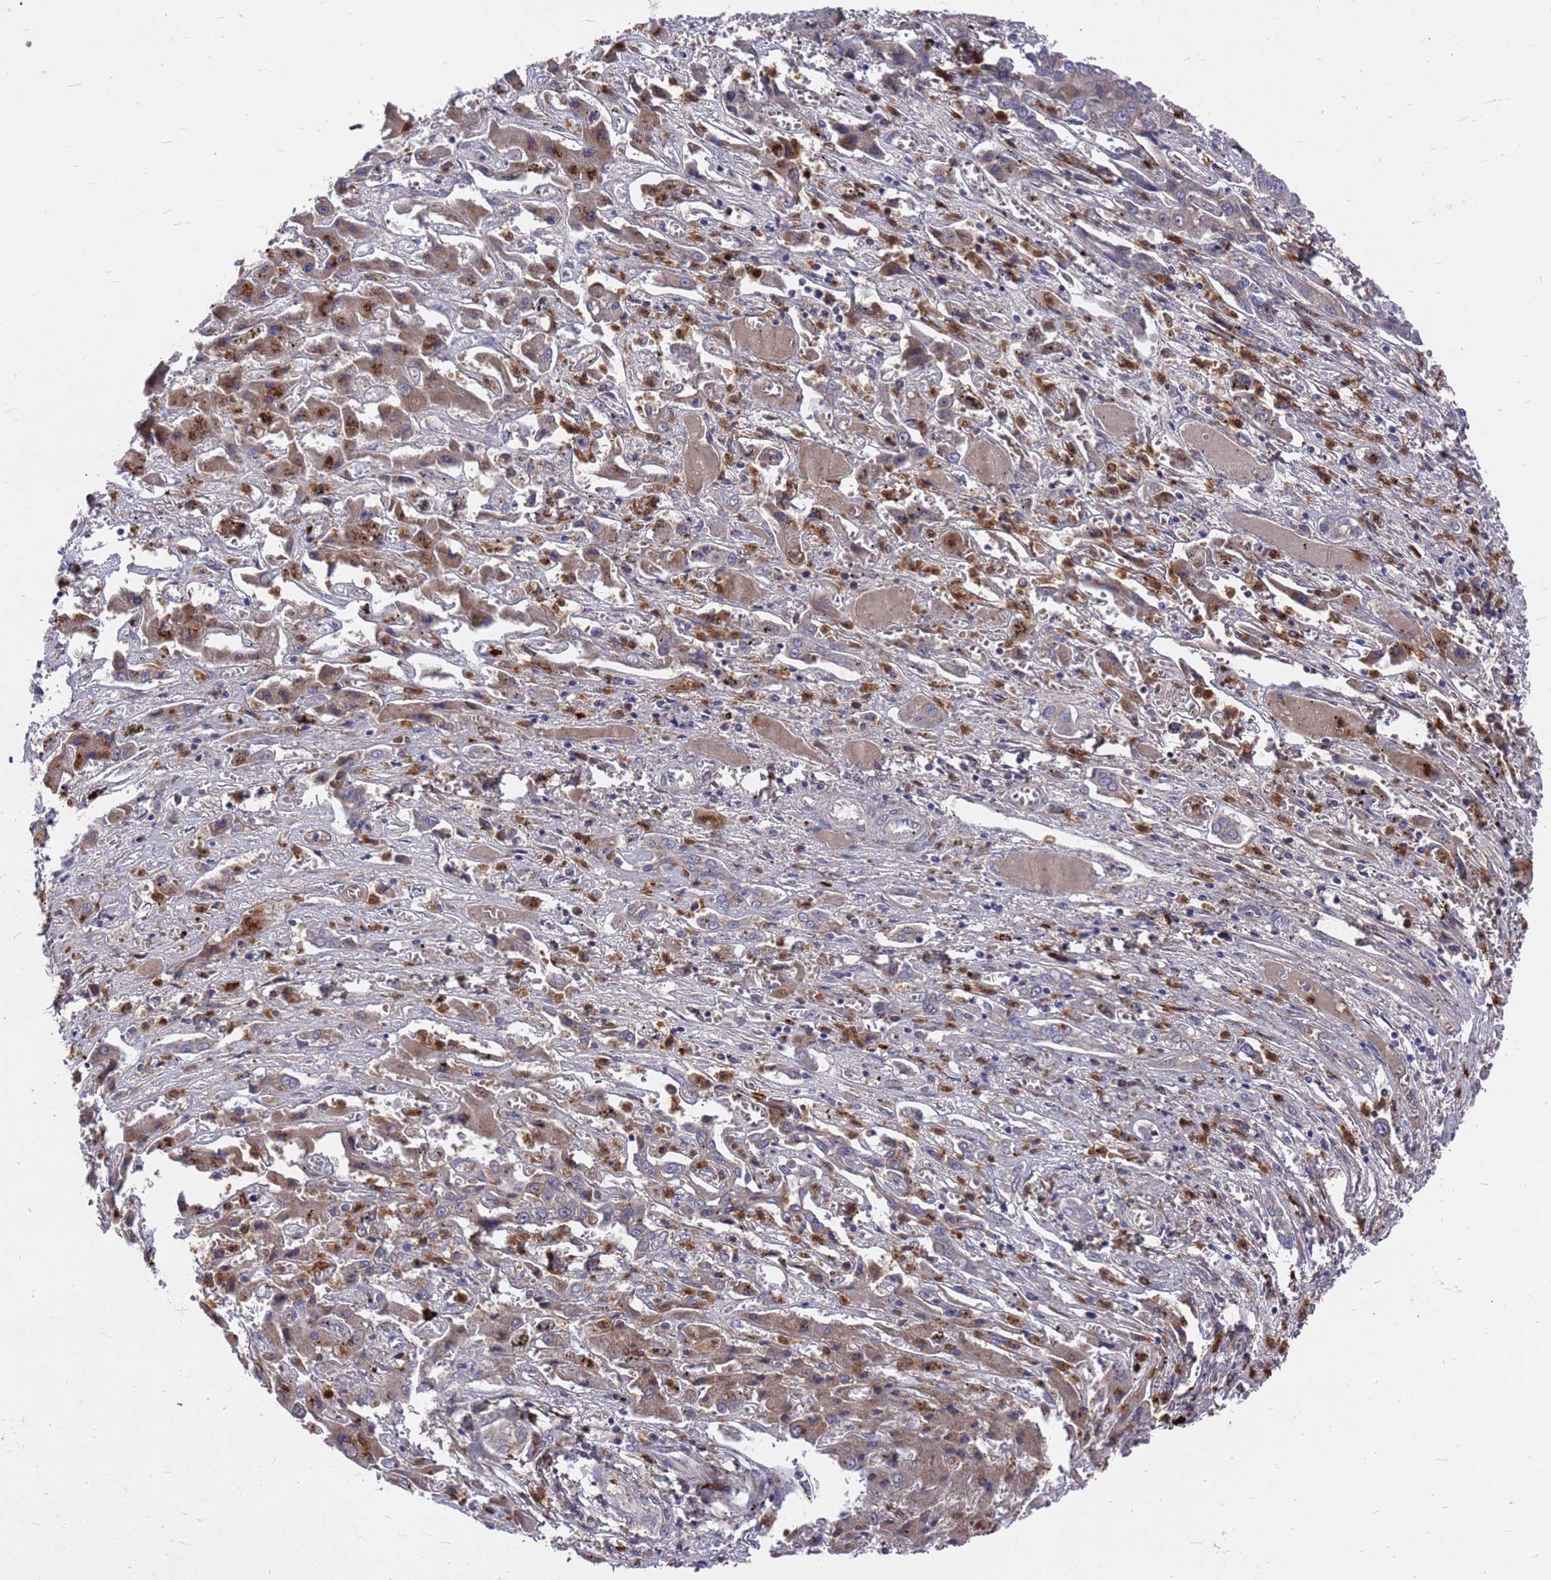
{"staining": {"intensity": "weak", "quantity": "25%-75%", "location": "cytoplasmic/membranous"}, "tissue": "liver cancer", "cell_type": "Tumor cells", "image_type": "cancer", "snomed": [{"axis": "morphology", "description": "Cholangiocarcinoma"}, {"axis": "topography", "description": "Liver"}], "caption": "IHC micrograph of neoplastic tissue: cholangiocarcinoma (liver) stained using immunohistochemistry demonstrates low levels of weak protein expression localized specifically in the cytoplasmic/membranous of tumor cells, appearing as a cytoplasmic/membranous brown color.", "gene": "ZNF717", "patient": {"sex": "male", "age": 67}}